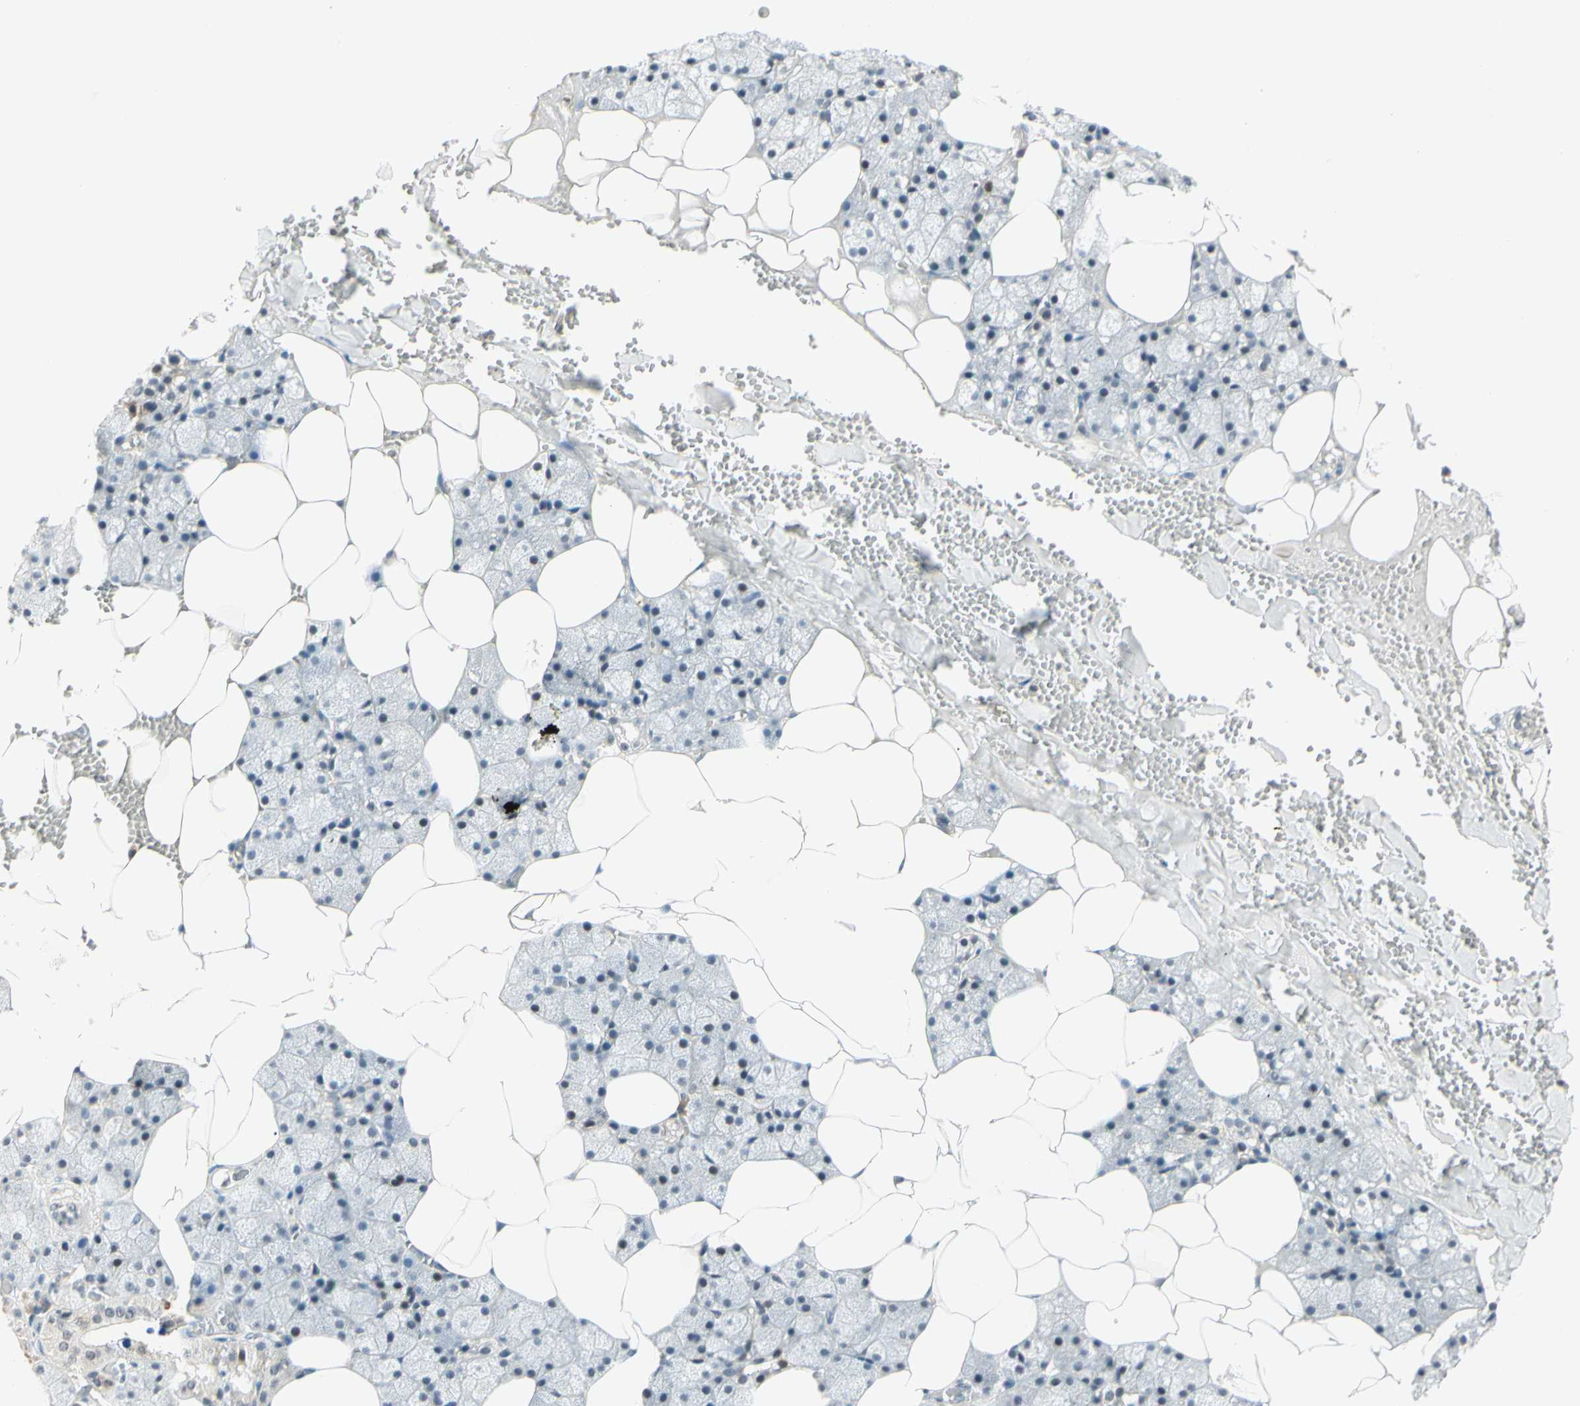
{"staining": {"intensity": "weak", "quantity": "<25%", "location": "cytoplasmic/membranous,nuclear"}, "tissue": "salivary gland", "cell_type": "Glandular cells", "image_type": "normal", "snomed": [{"axis": "morphology", "description": "Normal tissue, NOS"}, {"axis": "topography", "description": "Salivary gland"}], "caption": "This is a image of IHC staining of unremarkable salivary gland, which shows no positivity in glandular cells.", "gene": "ZSCAN12", "patient": {"sex": "male", "age": 62}}